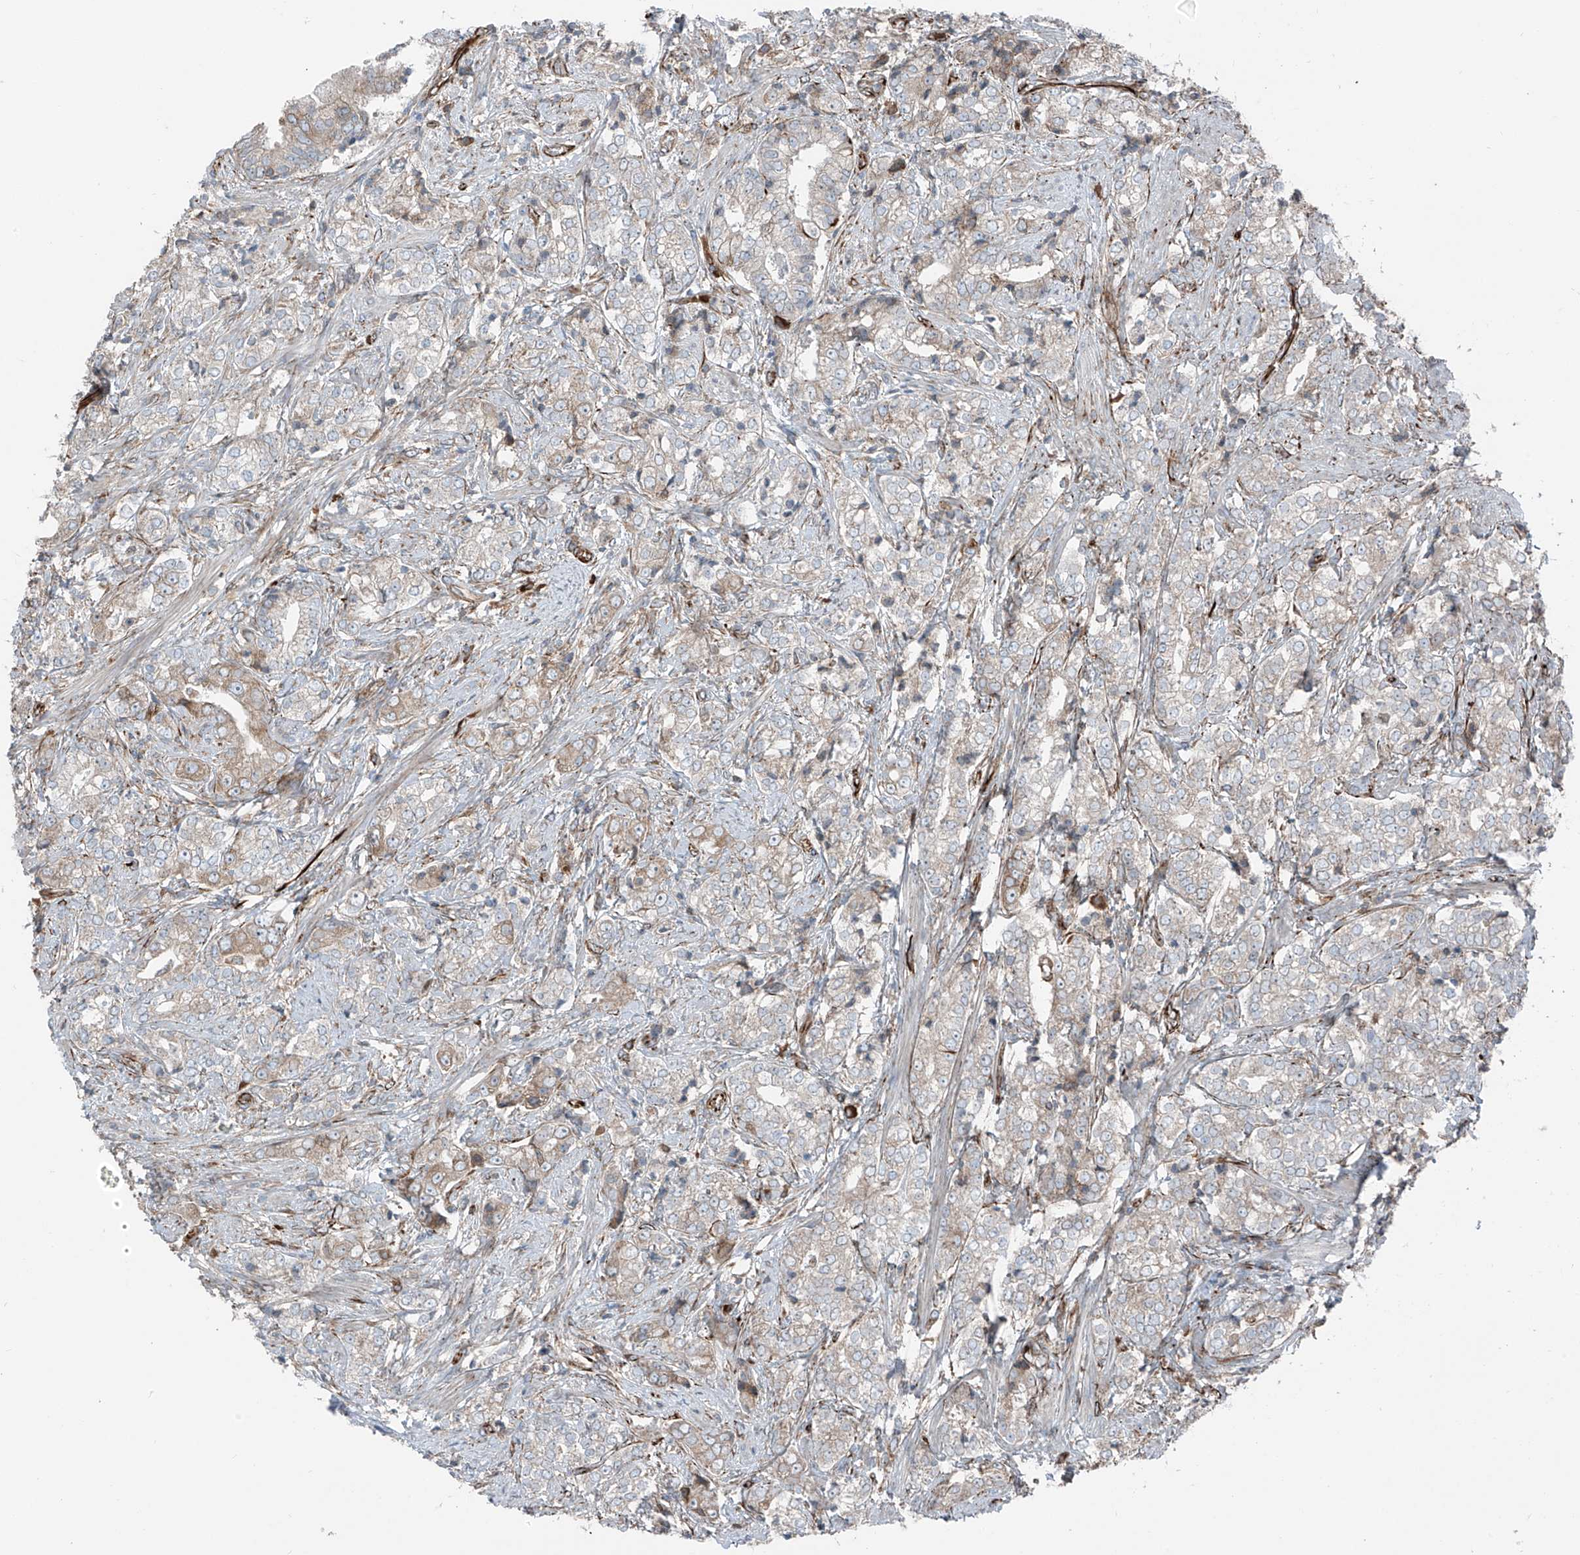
{"staining": {"intensity": "weak", "quantity": "25%-75%", "location": "cytoplasmic/membranous"}, "tissue": "prostate cancer", "cell_type": "Tumor cells", "image_type": "cancer", "snomed": [{"axis": "morphology", "description": "Adenocarcinoma, High grade"}, {"axis": "topography", "description": "Prostate"}], "caption": "This micrograph demonstrates immunohistochemistry (IHC) staining of prostate cancer (high-grade adenocarcinoma), with low weak cytoplasmic/membranous expression in about 25%-75% of tumor cells.", "gene": "ERLEC1", "patient": {"sex": "male", "age": 69}}